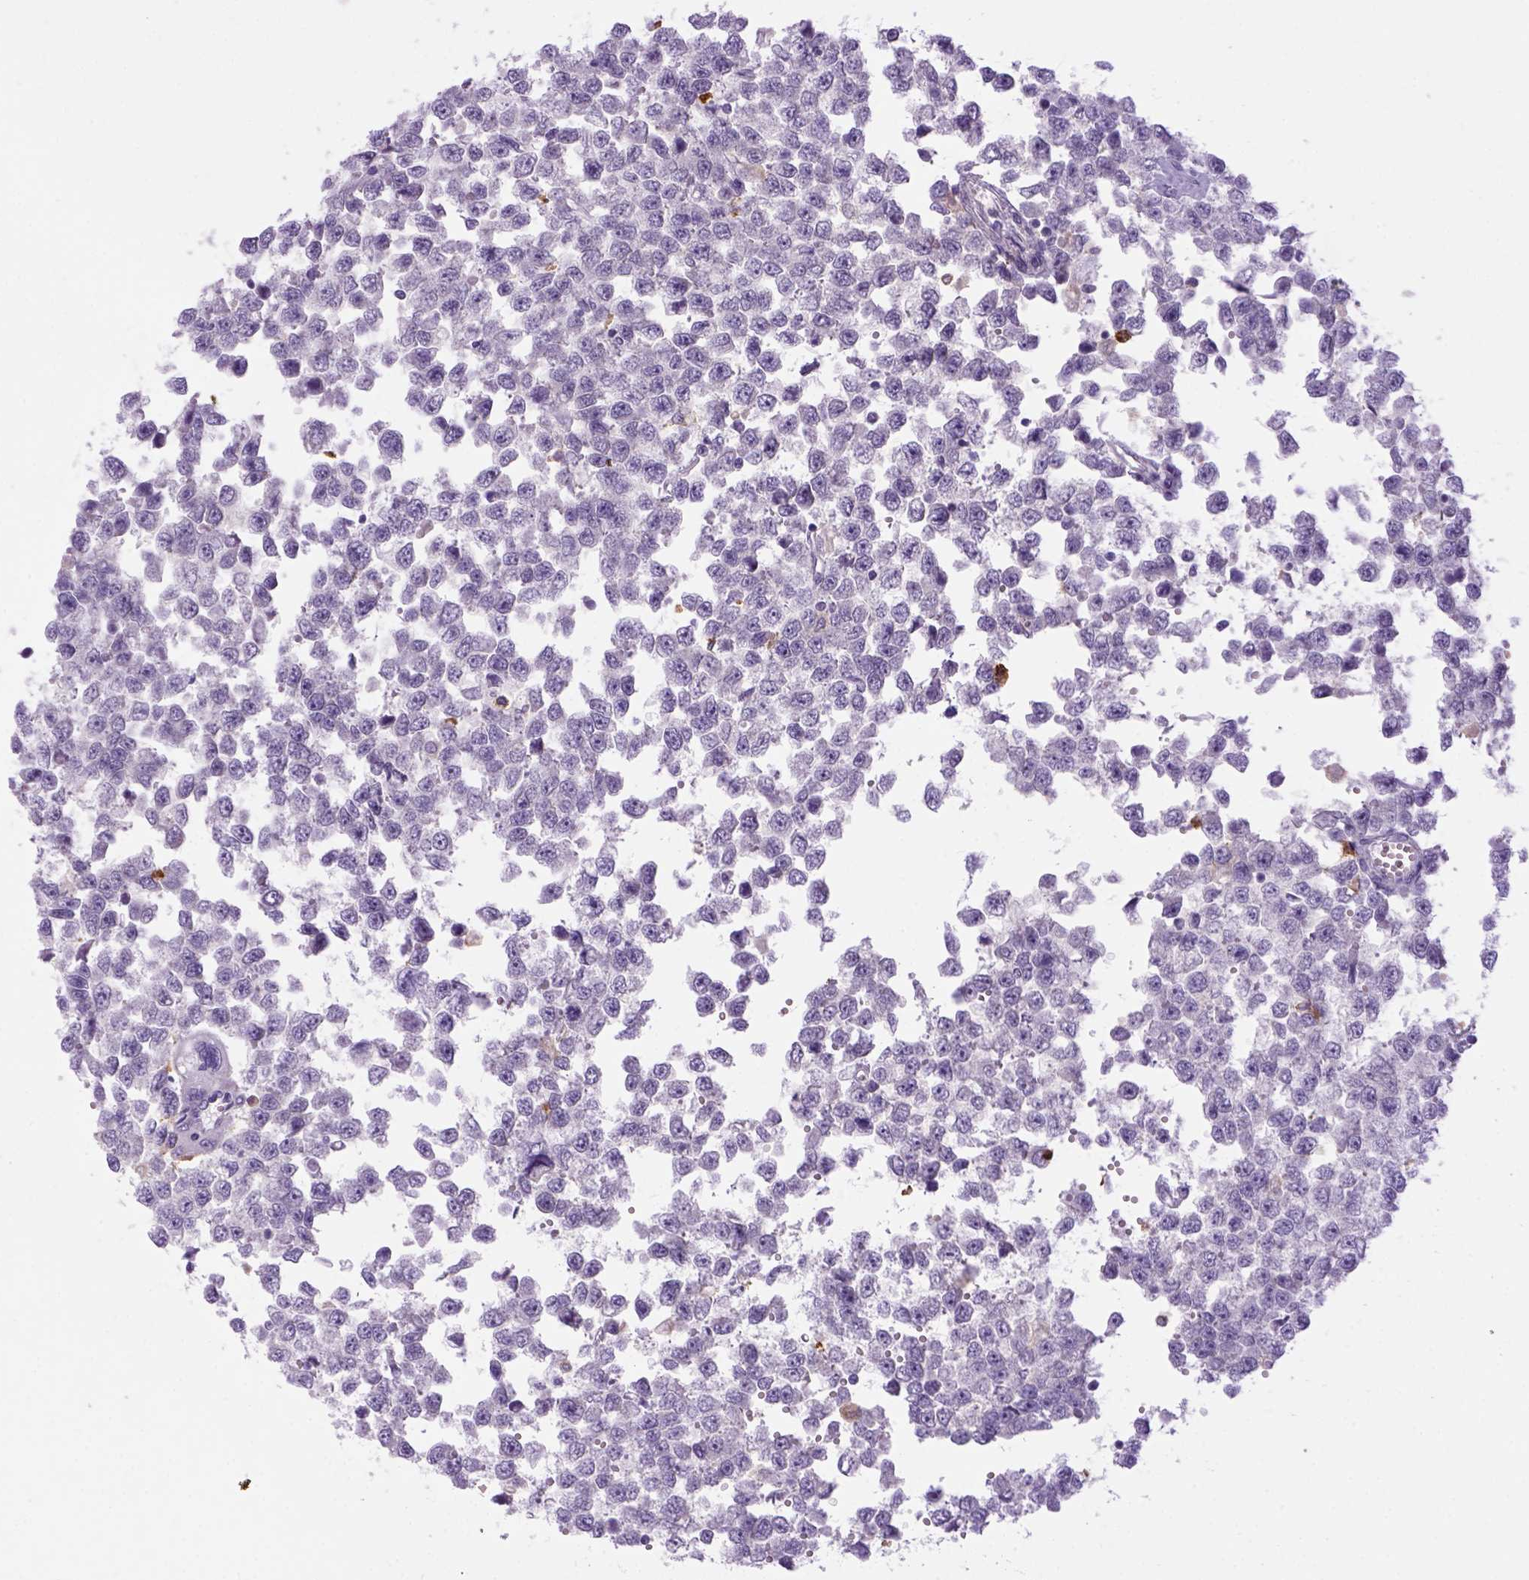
{"staining": {"intensity": "negative", "quantity": "none", "location": "none"}, "tissue": "testis cancer", "cell_type": "Tumor cells", "image_type": "cancer", "snomed": [{"axis": "morphology", "description": "Normal tissue, NOS"}, {"axis": "morphology", "description": "Seminoma, NOS"}, {"axis": "topography", "description": "Testis"}, {"axis": "topography", "description": "Epididymis"}], "caption": "This is an immunohistochemistry photomicrograph of human seminoma (testis). There is no expression in tumor cells.", "gene": "CD14", "patient": {"sex": "male", "age": 34}}